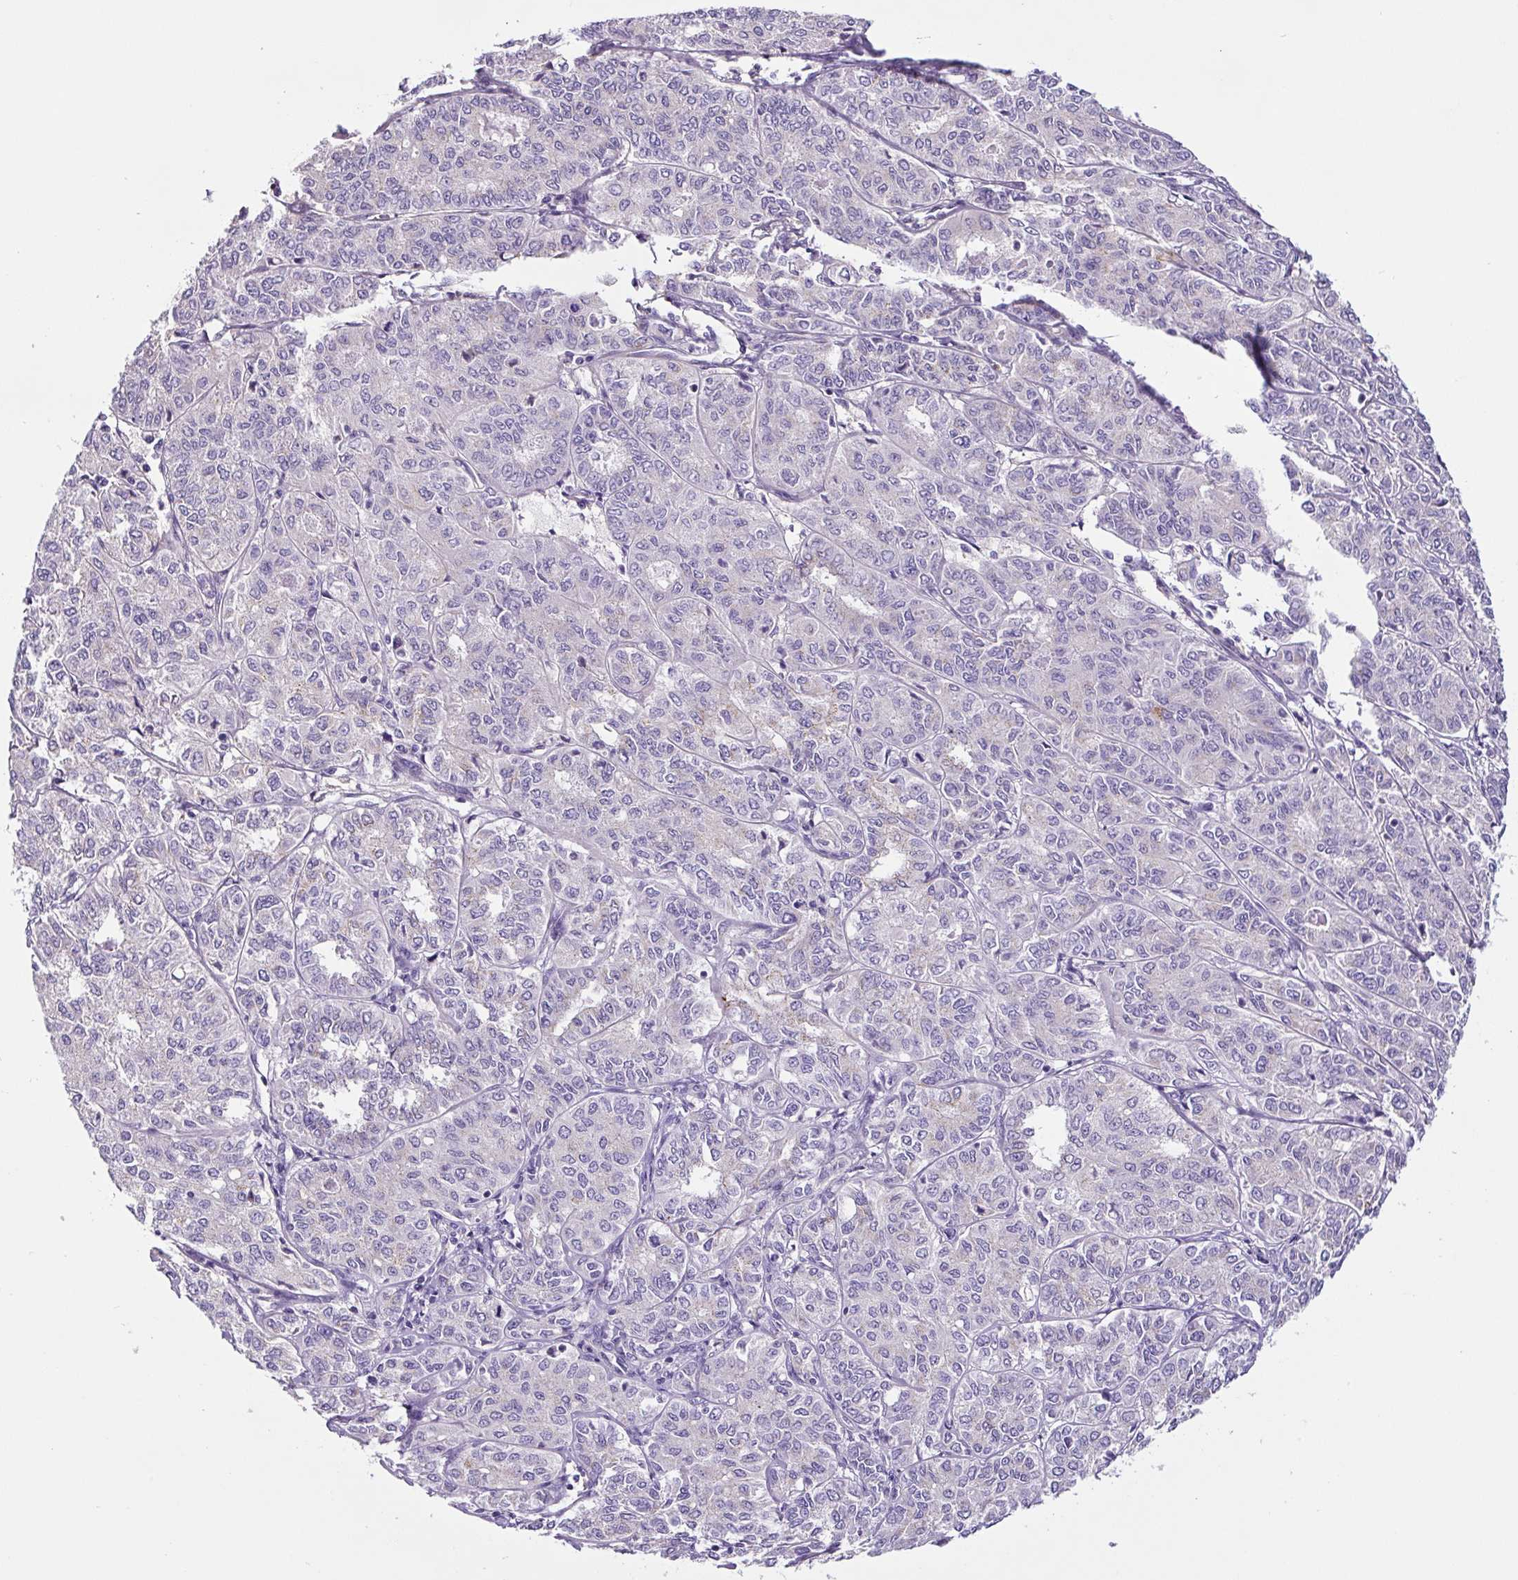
{"staining": {"intensity": "negative", "quantity": "none", "location": "none"}, "tissue": "endometrial cancer", "cell_type": "Tumor cells", "image_type": "cancer", "snomed": [{"axis": "morphology", "description": "Adenocarcinoma, NOS"}, {"axis": "topography", "description": "Endometrium"}], "caption": "IHC histopathology image of human endometrial cancer stained for a protein (brown), which reveals no expression in tumor cells. (Brightfield microscopy of DAB (3,3'-diaminobenzidine) immunohistochemistry (IHC) at high magnification).", "gene": "GORASP1", "patient": {"sex": "female", "age": 61}}